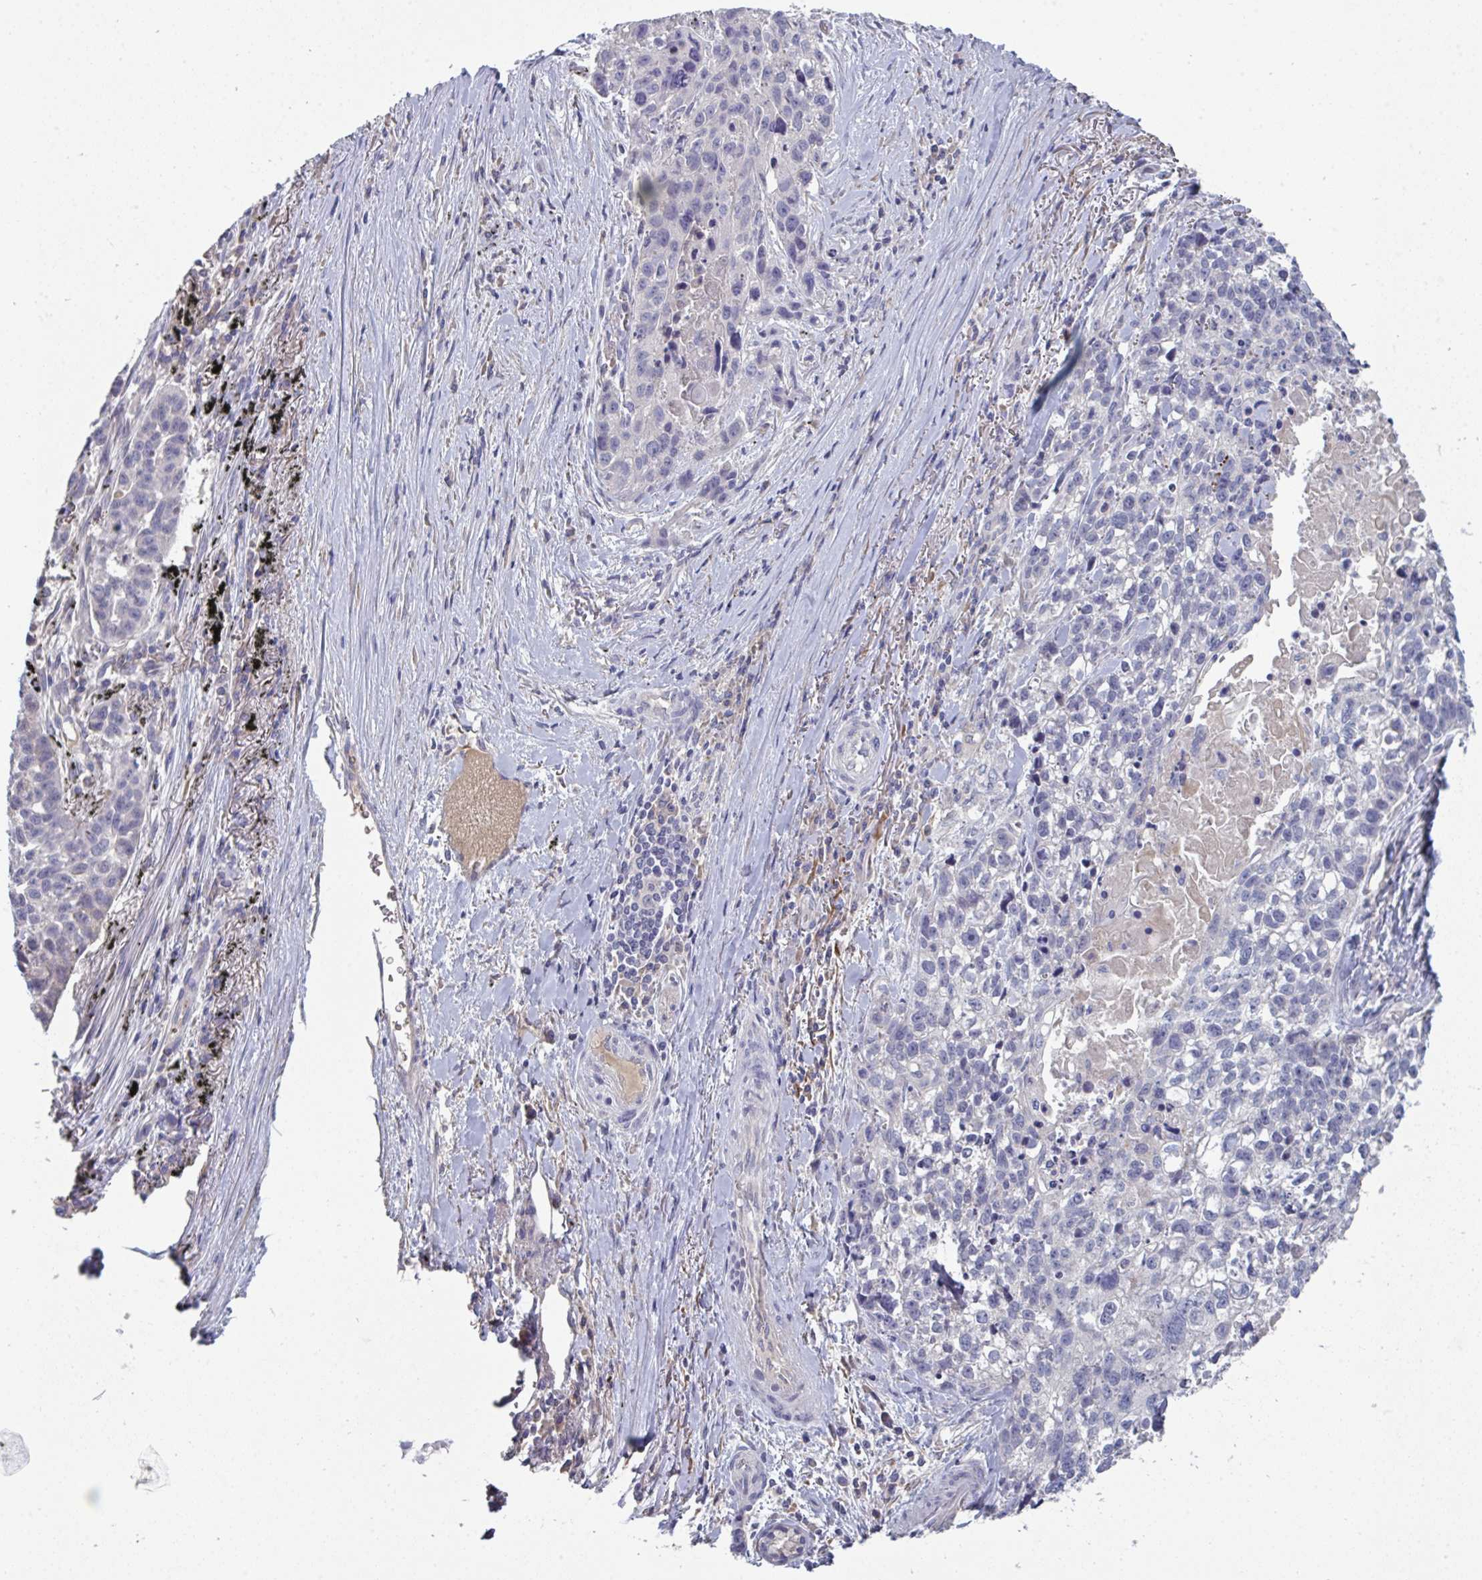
{"staining": {"intensity": "negative", "quantity": "none", "location": "none"}, "tissue": "lung cancer", "cell_type": "Tumor cells", "image_type": "cancer", "snomed": [{"axis": "morphology", "description": "Squamous cell carcinoma, NOS"}, {"axis": "topography", "description": "Lung"}], "caption": "DAB (3,3'-diaminobenzidine) immunohistochemical staining of human squamous cell carcinoma (lung) displays no significant staining in tumor cells.", "gene": "HGFAC", "patient": {"sex": "male", "age": 74}}